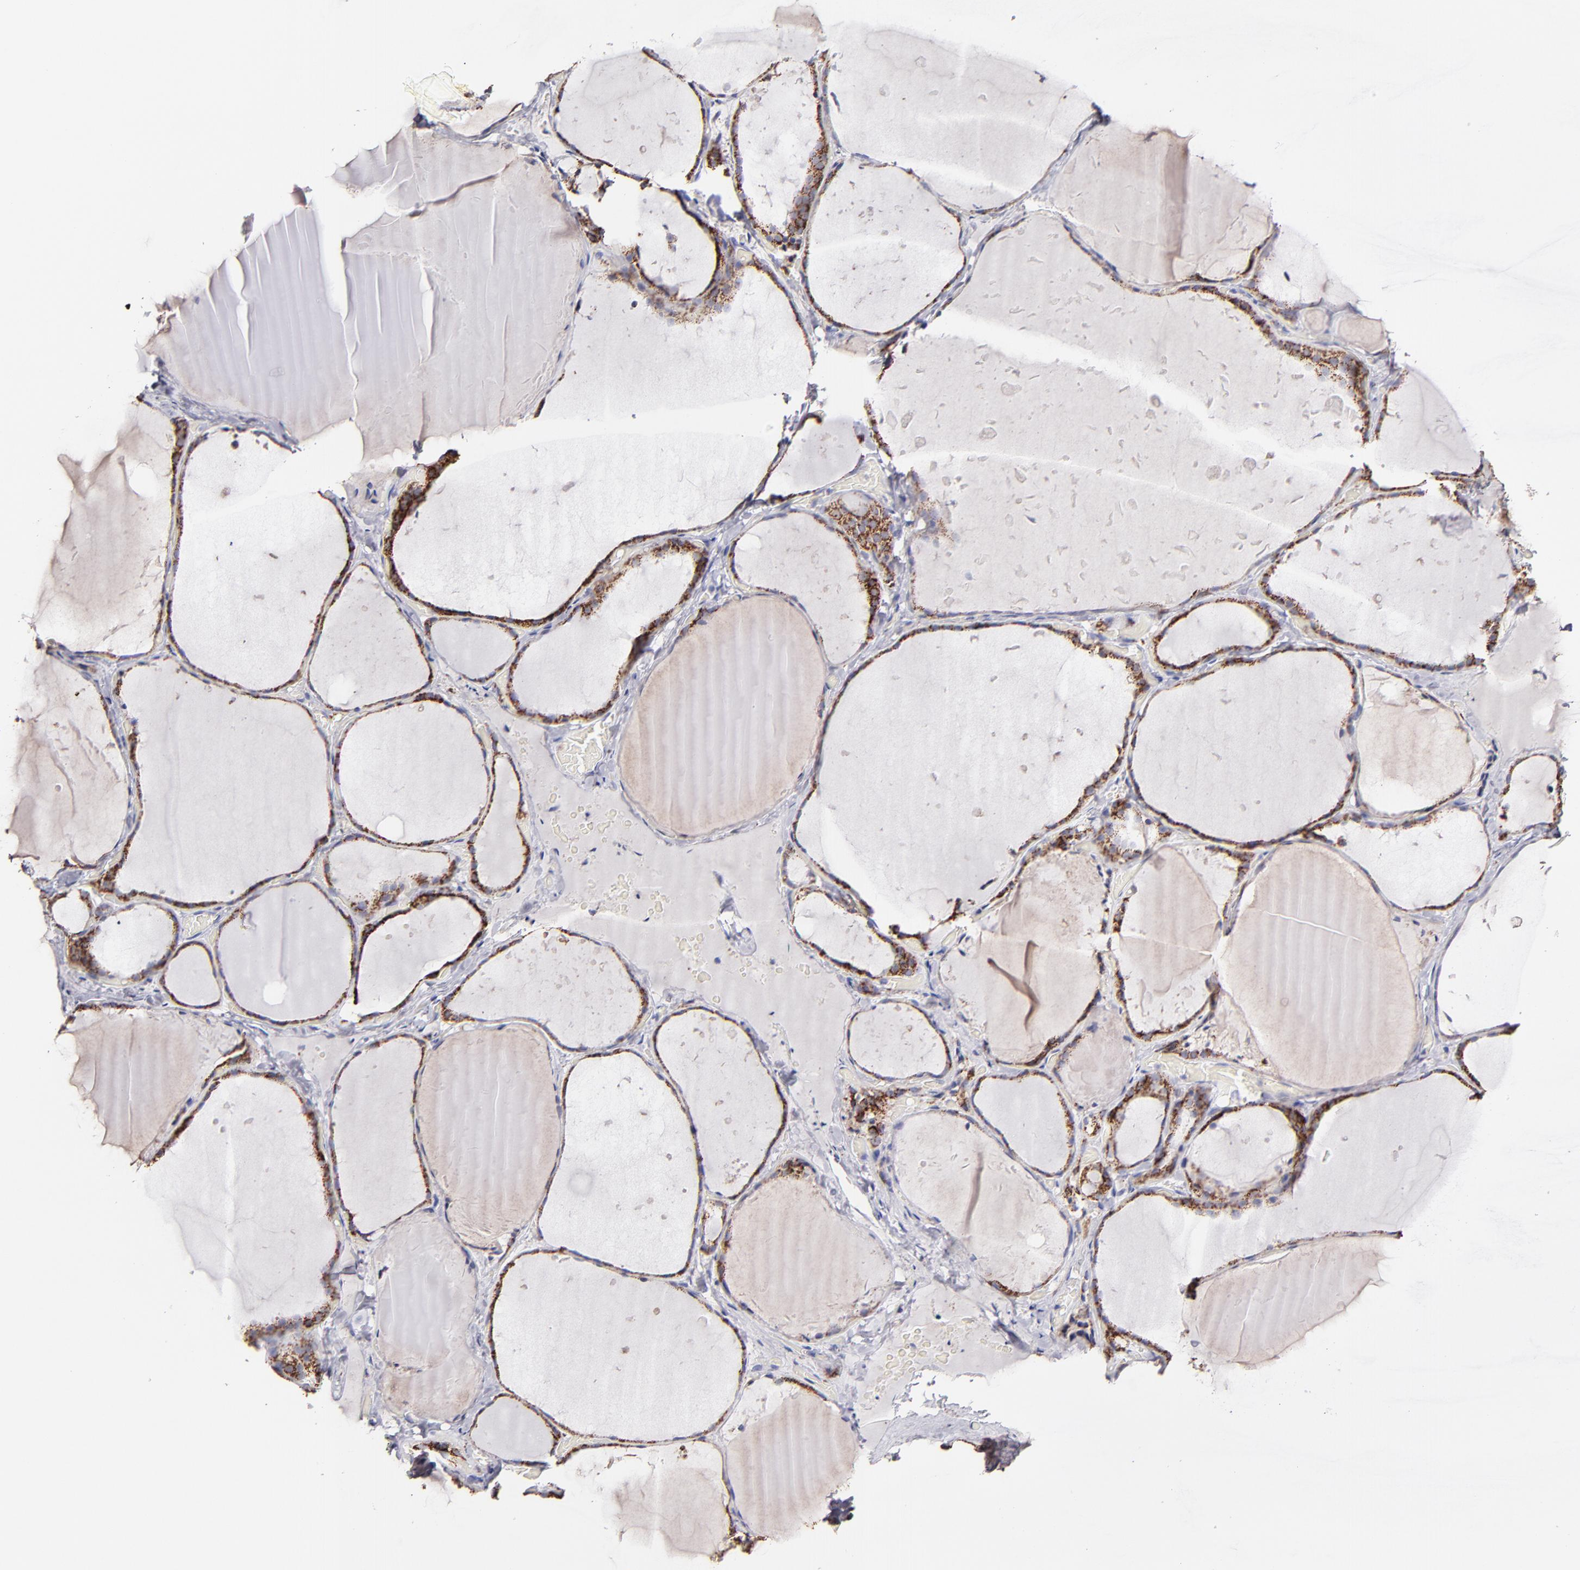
{"staining": {"intensity": "strong", "quantity": ">75%", "location": "cytoplasmic/membranous"}, "tissue": "thyroid gland", "cell_type": "Glandular cells", "image_type": "normal", "snomed": [{"axis": "morphology", "description": "Normal tissue, NOS"}, {"axis": "topography", "description": "Thyroid gland"}], "caption": "Immunohistochemical staining of unremarkable human thyroid gland displays strong cytoplasmic/membranous protein positivity in approximately >75% of glandular cells. (DAB = brown stain, brightfield microscopy at high magnification).", "gene": "GLDC", "patient": {"sex": "female", "age": 22}}